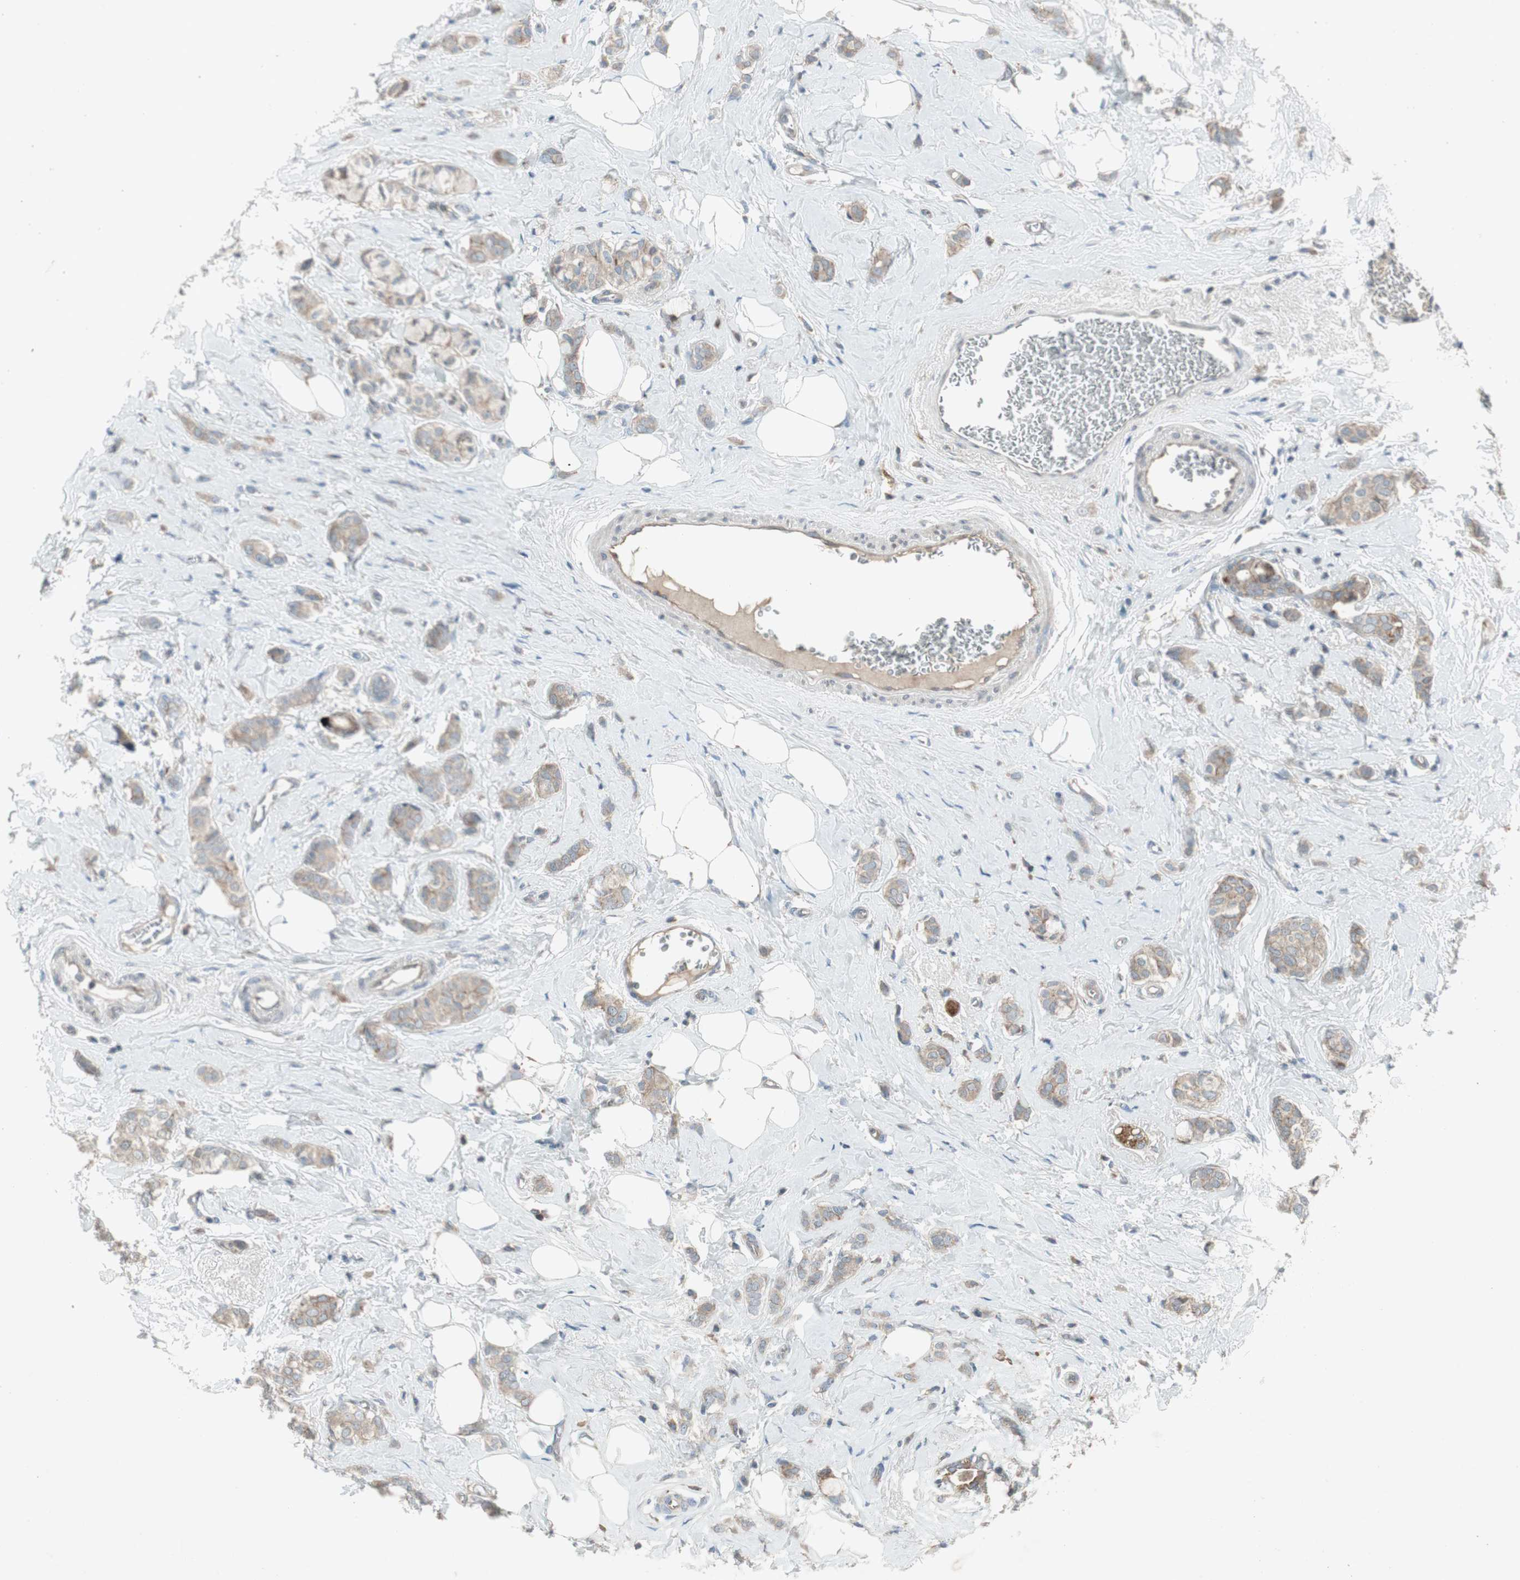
{"staining": {"intensity": "weak", "quantity": ">75%", "location": "cytoplasmic/membranous"}, "tissue": "breast cancer", "cell_type": "Tumor cells", "image_type": "cancer", "snomed": [{"axis": "morphology", "description": "Lobular carcinoma"}, {"axis": "topography", "description": "Breast"}], "caption": "Breast lobular carcinoma was stained to show a protein in brown. There is low levels of weak cytoplasmic/membranous expression in approximately >75% of tumor cells.", "gene": "PANK2", "patient": {"sex": "female", "age": 60}}